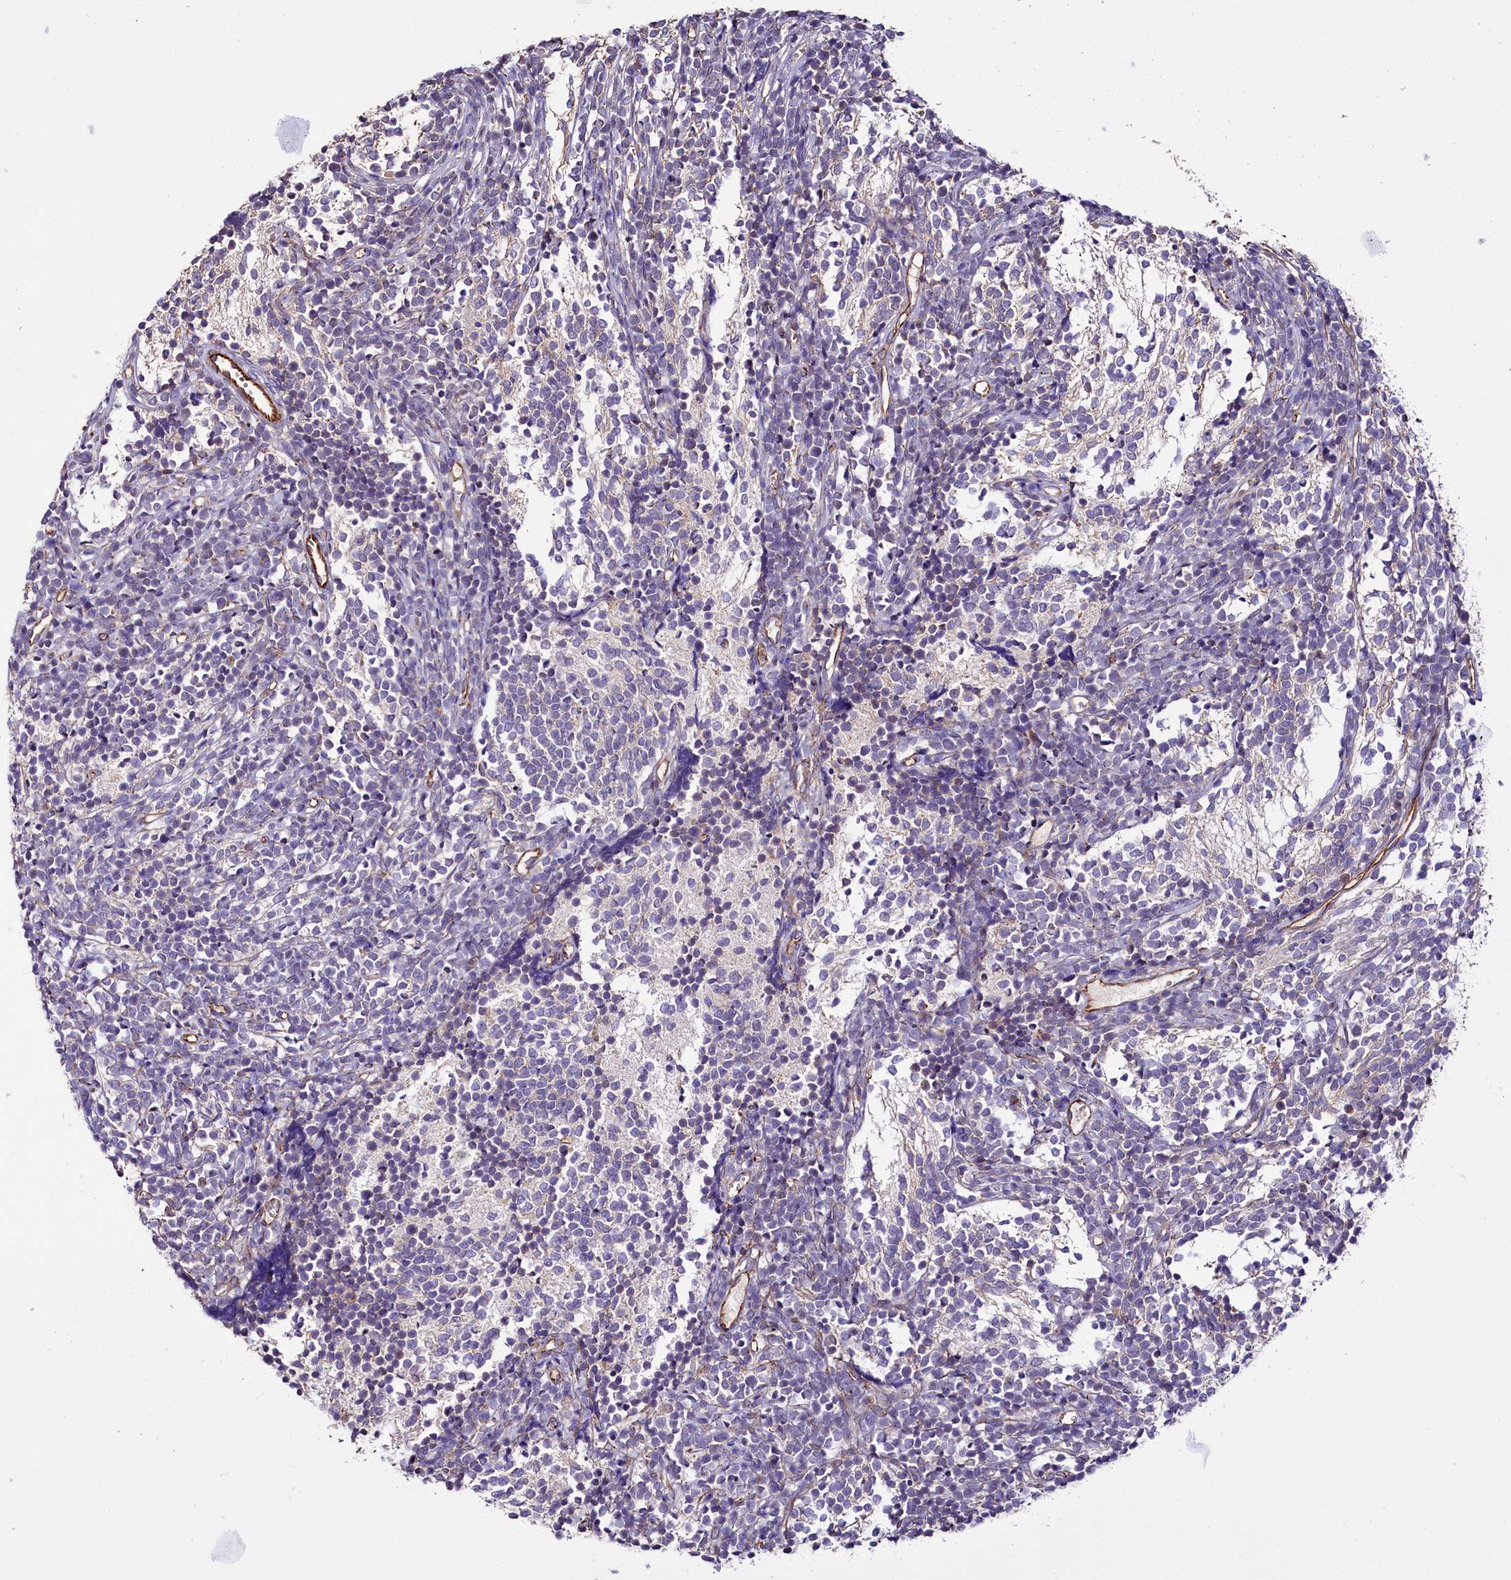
{"staining": {"intensity": "negative", "quantity": "none", "location": "none"}, "tissue": "glioma", "cell_type": "Tumor cells", "image_type": "cancer", "snomed": [{"axis": "morphology", "description": "Glioma, malignant, Low grade"}, {"axis": "topography", "description": "Brain"}], "caption": "IHC image of neoplastic tissue: glioma stained with DAB shows no significant protein expression in tumor cells.", "gene": "TTC12", "patient": {"sex": "female", "age": 1}}